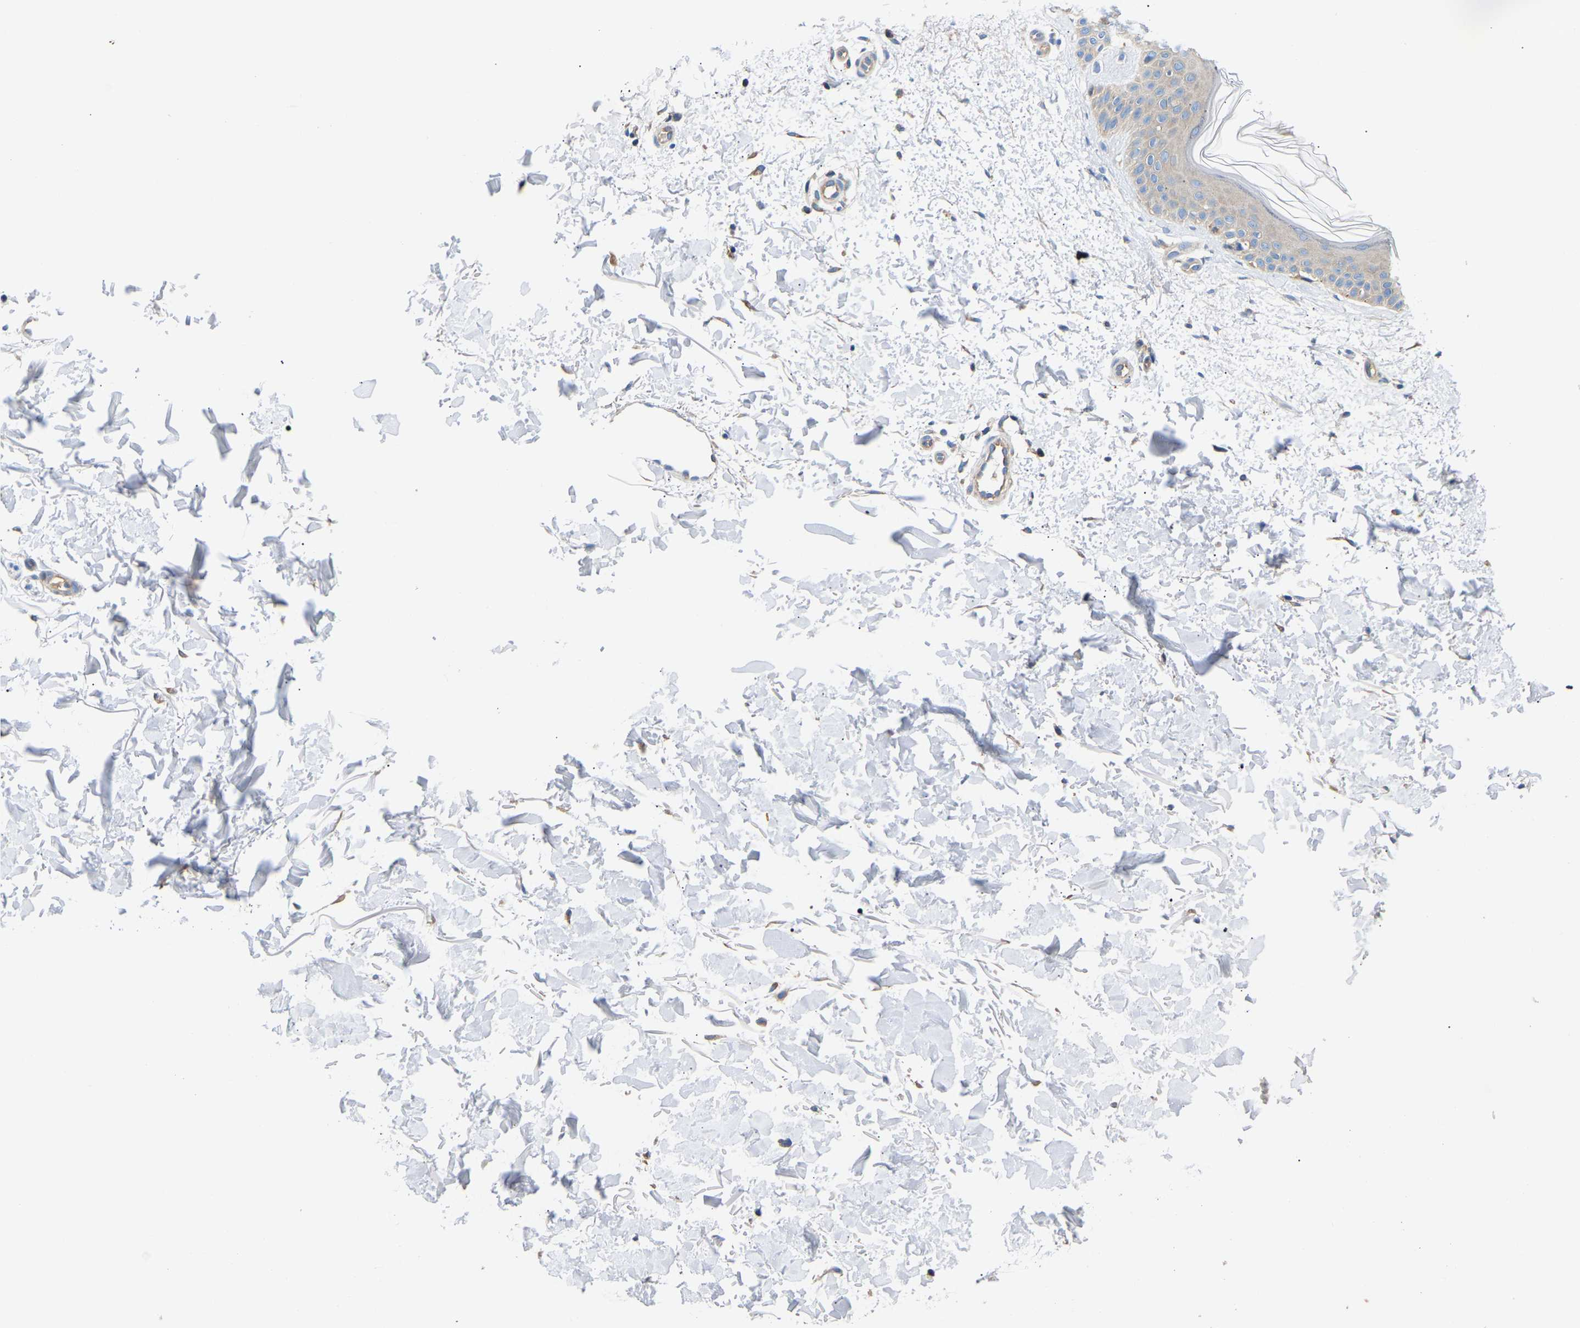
{"staining": {"intensity": "negative", "quantity": "none", "location": "none"}, "tissue": "skin", "cell_type": "Fibroblasts", "image_type": "normal", "snomed": [{"axis": "morphology", "description": "Normal tissue, NOS"}, {"axis": "morphology", "description": "Malignant melanoma, NOS"}, {"axis": "topography", "description": "Skin"}], "caption": "The image exhibits no significant expression in fibroblasts of skin.", "gene": "AIMP2", "patient": {"sex": "male", "age": 83}}